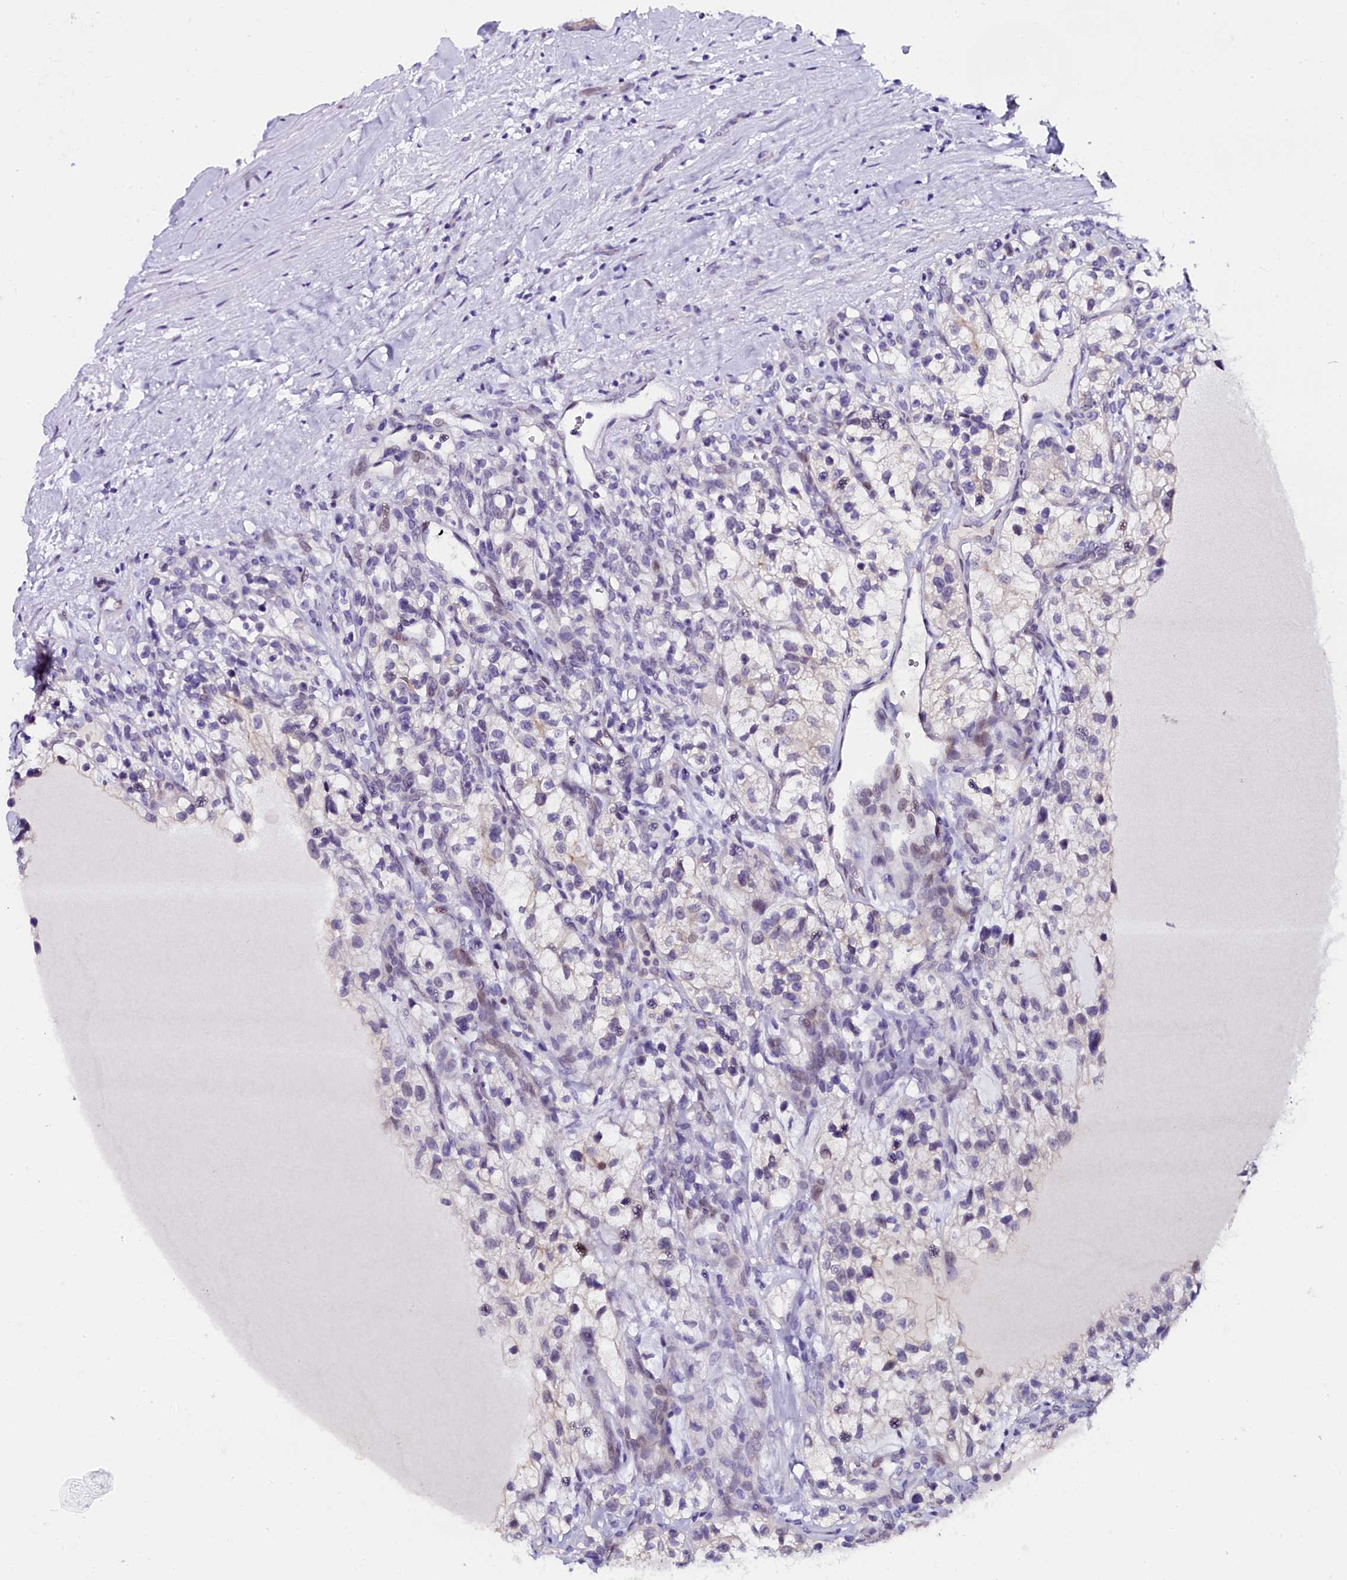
{"staining": {"intensity": "negative", "quantity": "none", "location": "none"}, "tissue": "renal cancer", "cell_type": "Tumor cells", "image_type": "cancer", "snomed": [{"axis": "morphology", "description": "Adenocarcinoma, NOS"}, {"axis": "topography", "description": "Kidney"}], "caption": "A histopathology image of human renal adenocarcinoma is negative for staining in tumor cells. (IHC, brightfield microscopy, high magnification).", "gene": "OSGEP", "patient": {"sex": "female", "age": 57}}